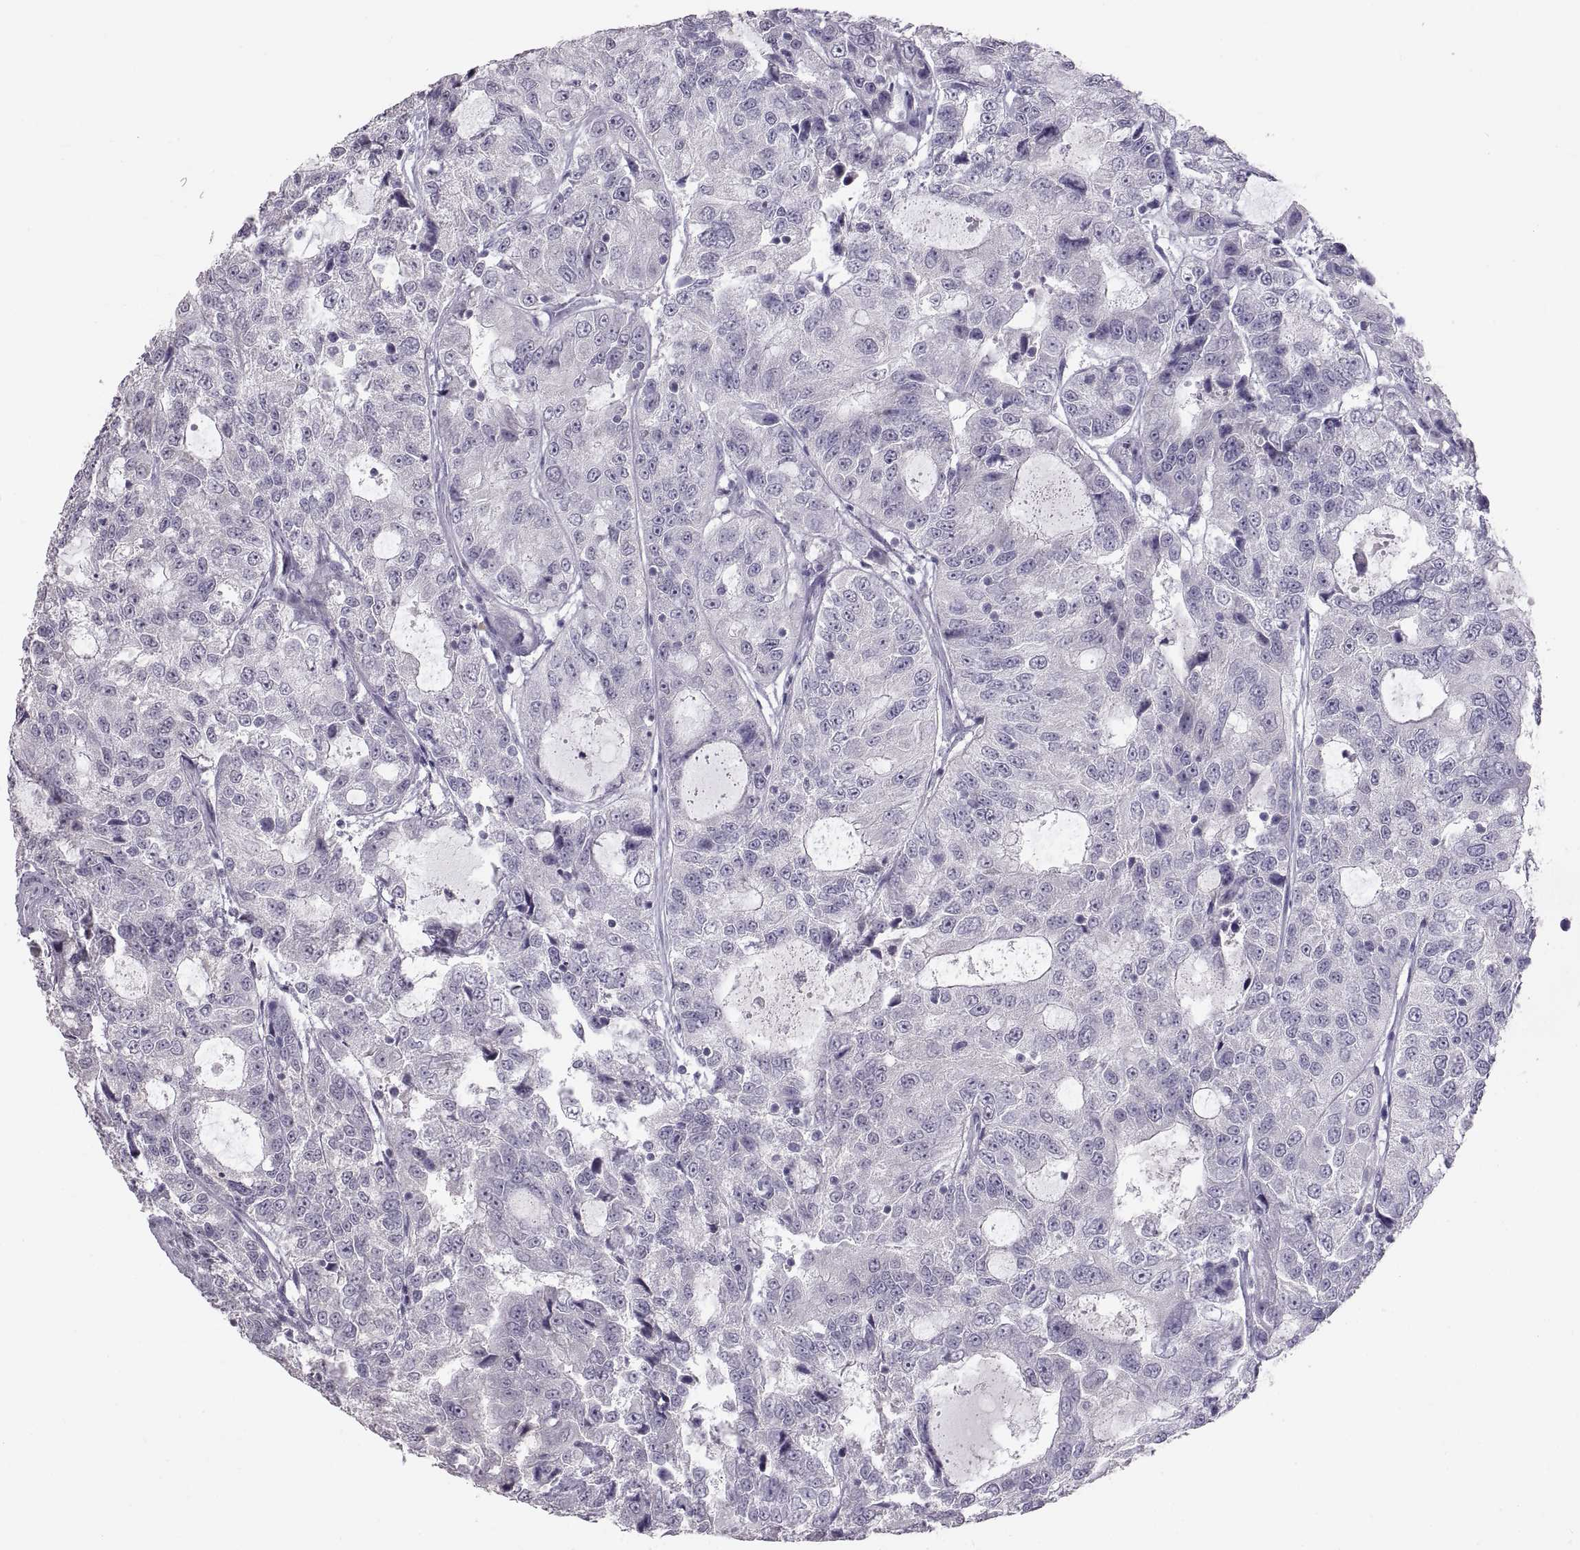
{"staining": {"intensity": "negative", "quantity": "none", "location": "none"}, "tissue": "urothelial cancer", "cell_type": "Tumor cells", "image_type": "cancer", "snomed": [{"axis": "morphology", "description": "Urothelial carcinoma, NOS"}, {"axis": "morphology", "description": "Urothelial carcinoma, High grade"}, {"axis": "topography", "description": "Urinary bladder"}], "caption": "A micrograph of urothelial cancer stained for a protein exhibits no brown staining in tumor cells. (Stains: DAB immunohistochemistry (IHC) with hematoxylin counter stain, Microscopy: brightfield microscopy at high magnification).", "gene": "SPACDR", "patient": {"sex": "female", "age": 73}}